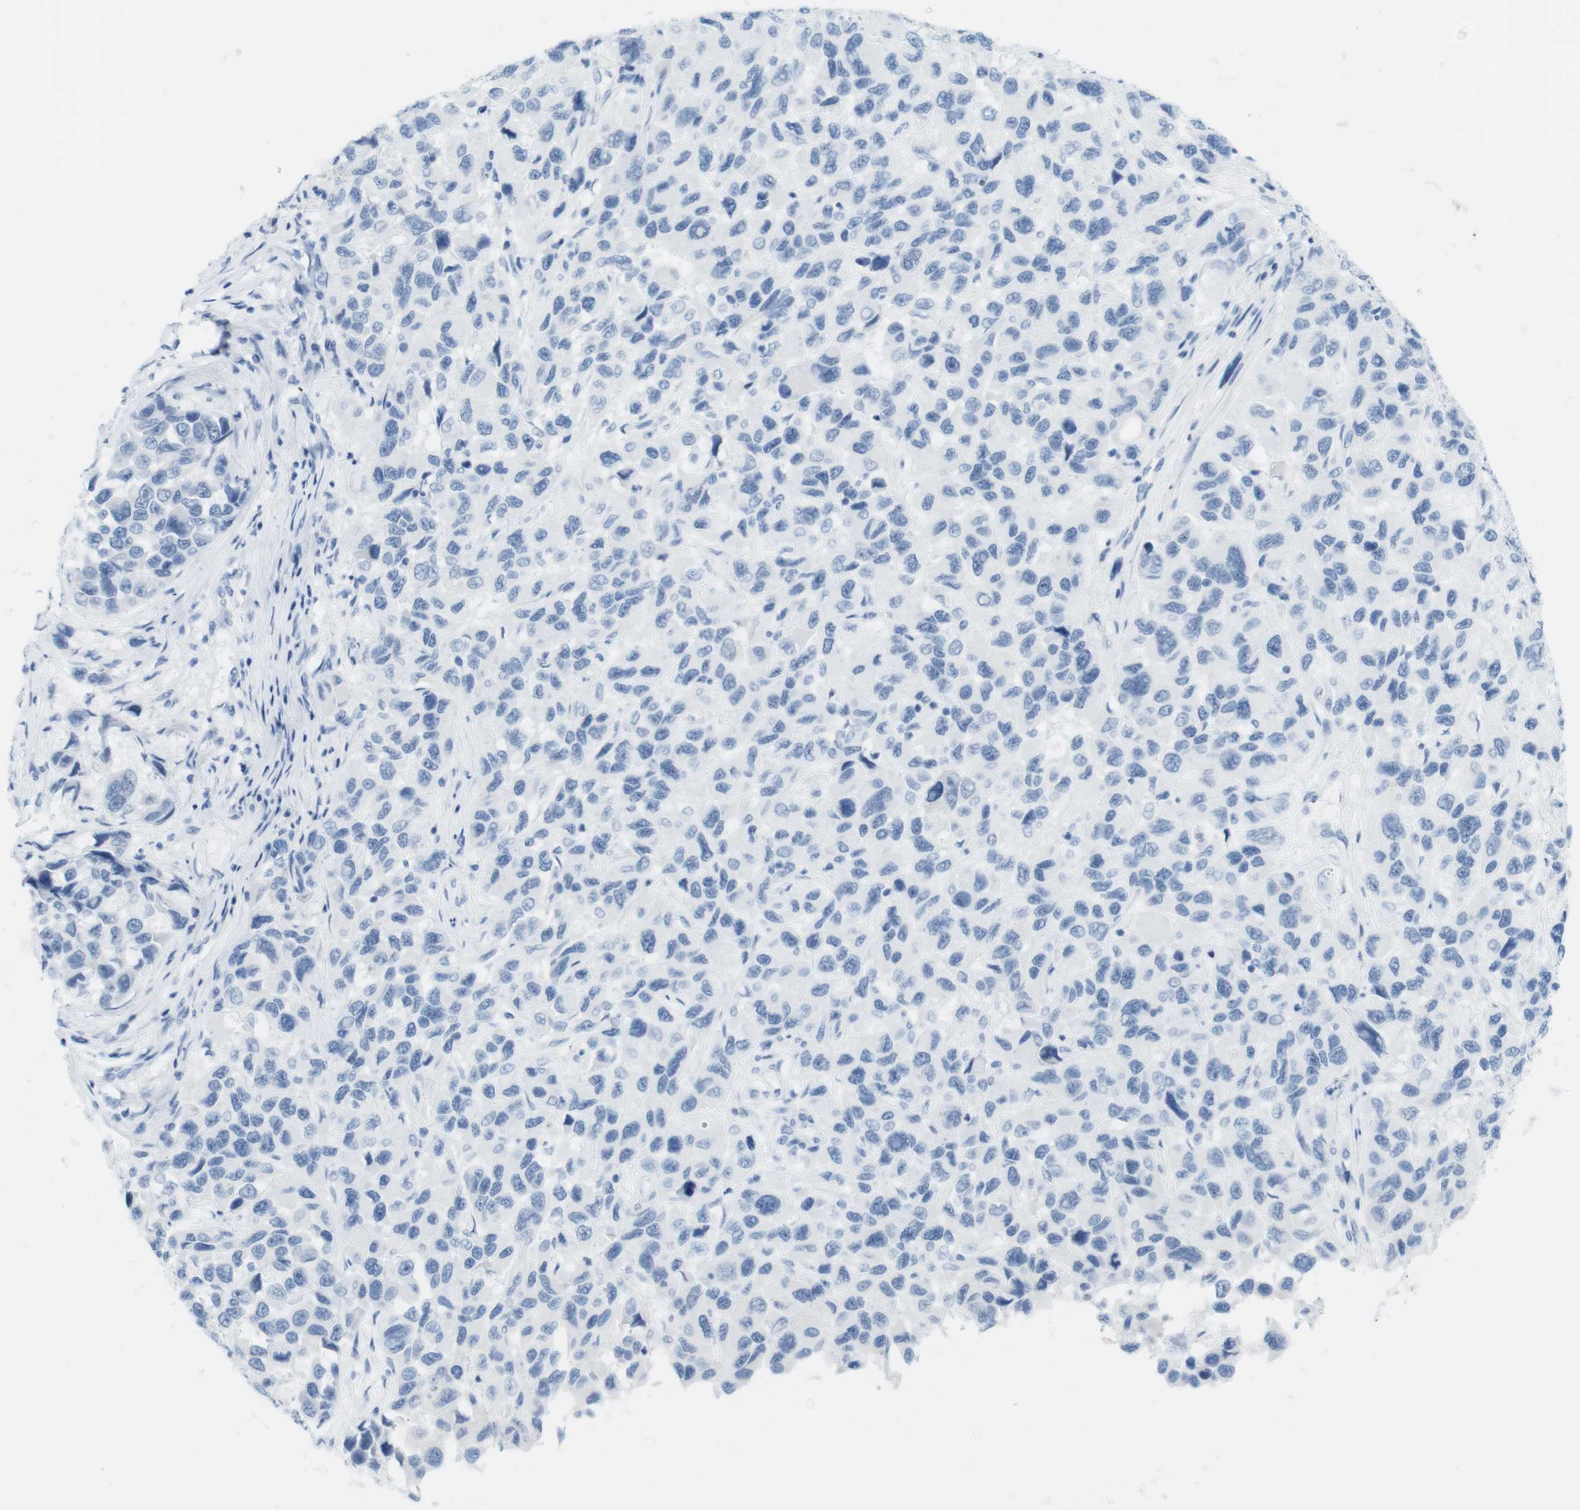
{"staining": {"intensity": "negative", "quantity": "none", "location": "none"}, "tissue": "melanoma", "cell_type": "Tumor cells", "image_type": "cancer", "snomed": [{"axis": "morphology", "description": "Malignant melanoma, NOS"}, {"axis": "topography", "description": "Skin"}], "caption": "A photomicrograph of human melanoma is negative for staining in tumor cells.", "gene": "TNNT2", "patient": {"sex": "male", "age": 53}}